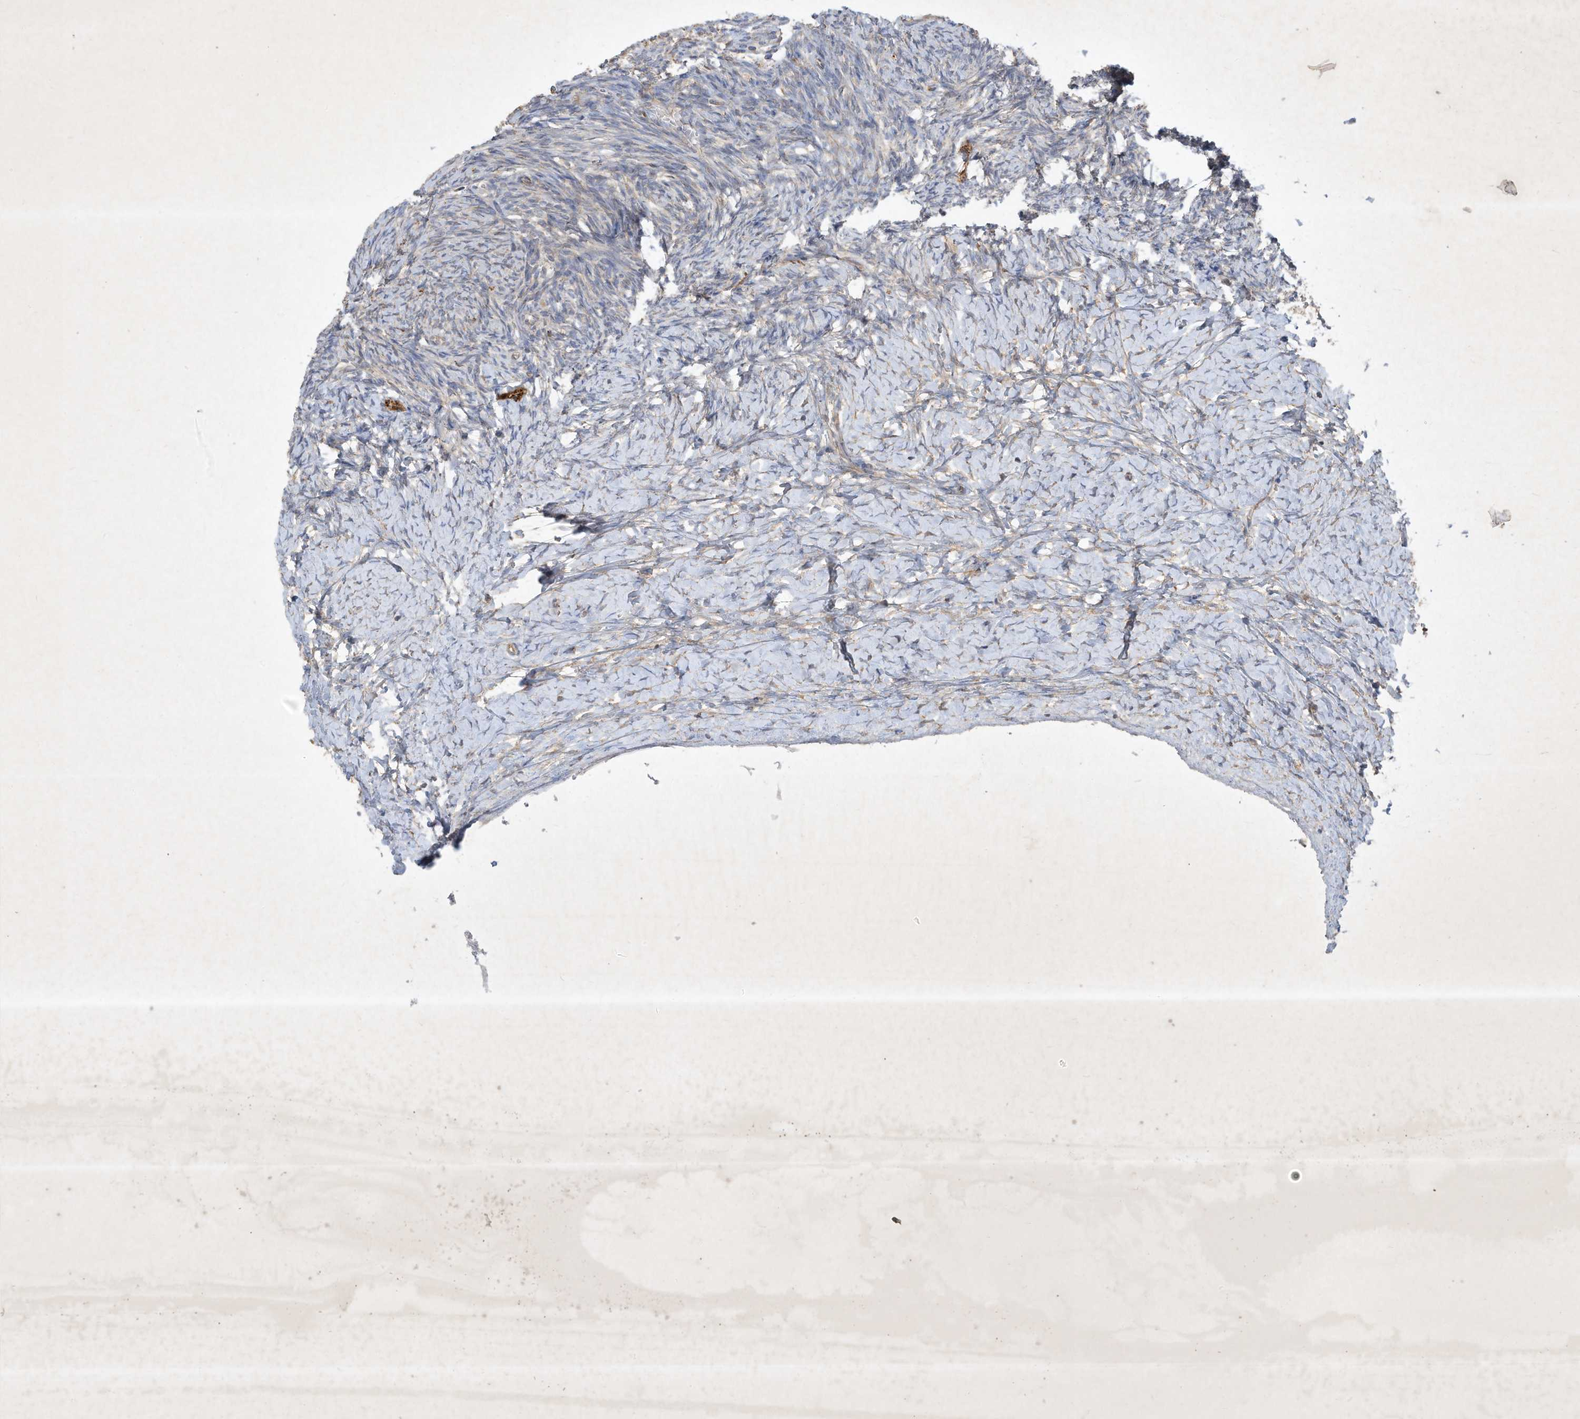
{"staining": {"intensity": "negative", "quantity": "none", "location": "none"}, "tissue": "ovary", "cell_type": "Ovarian stroma cells", "image_type": "normal", "snomed": [{"axis": "morphology", "description": "Normal tissue, NOS"}, {"axis": "morphology", "description": "Developmental malformation"}, {"axis": "topography", "description": "Ovary"}], "caption": "Immunohistochemical staining of benign ovary reveals no significant expression in ovarian stroma cells.", "gene": "SYNJ2", "patient": {"sex": "female", "age": 39}}